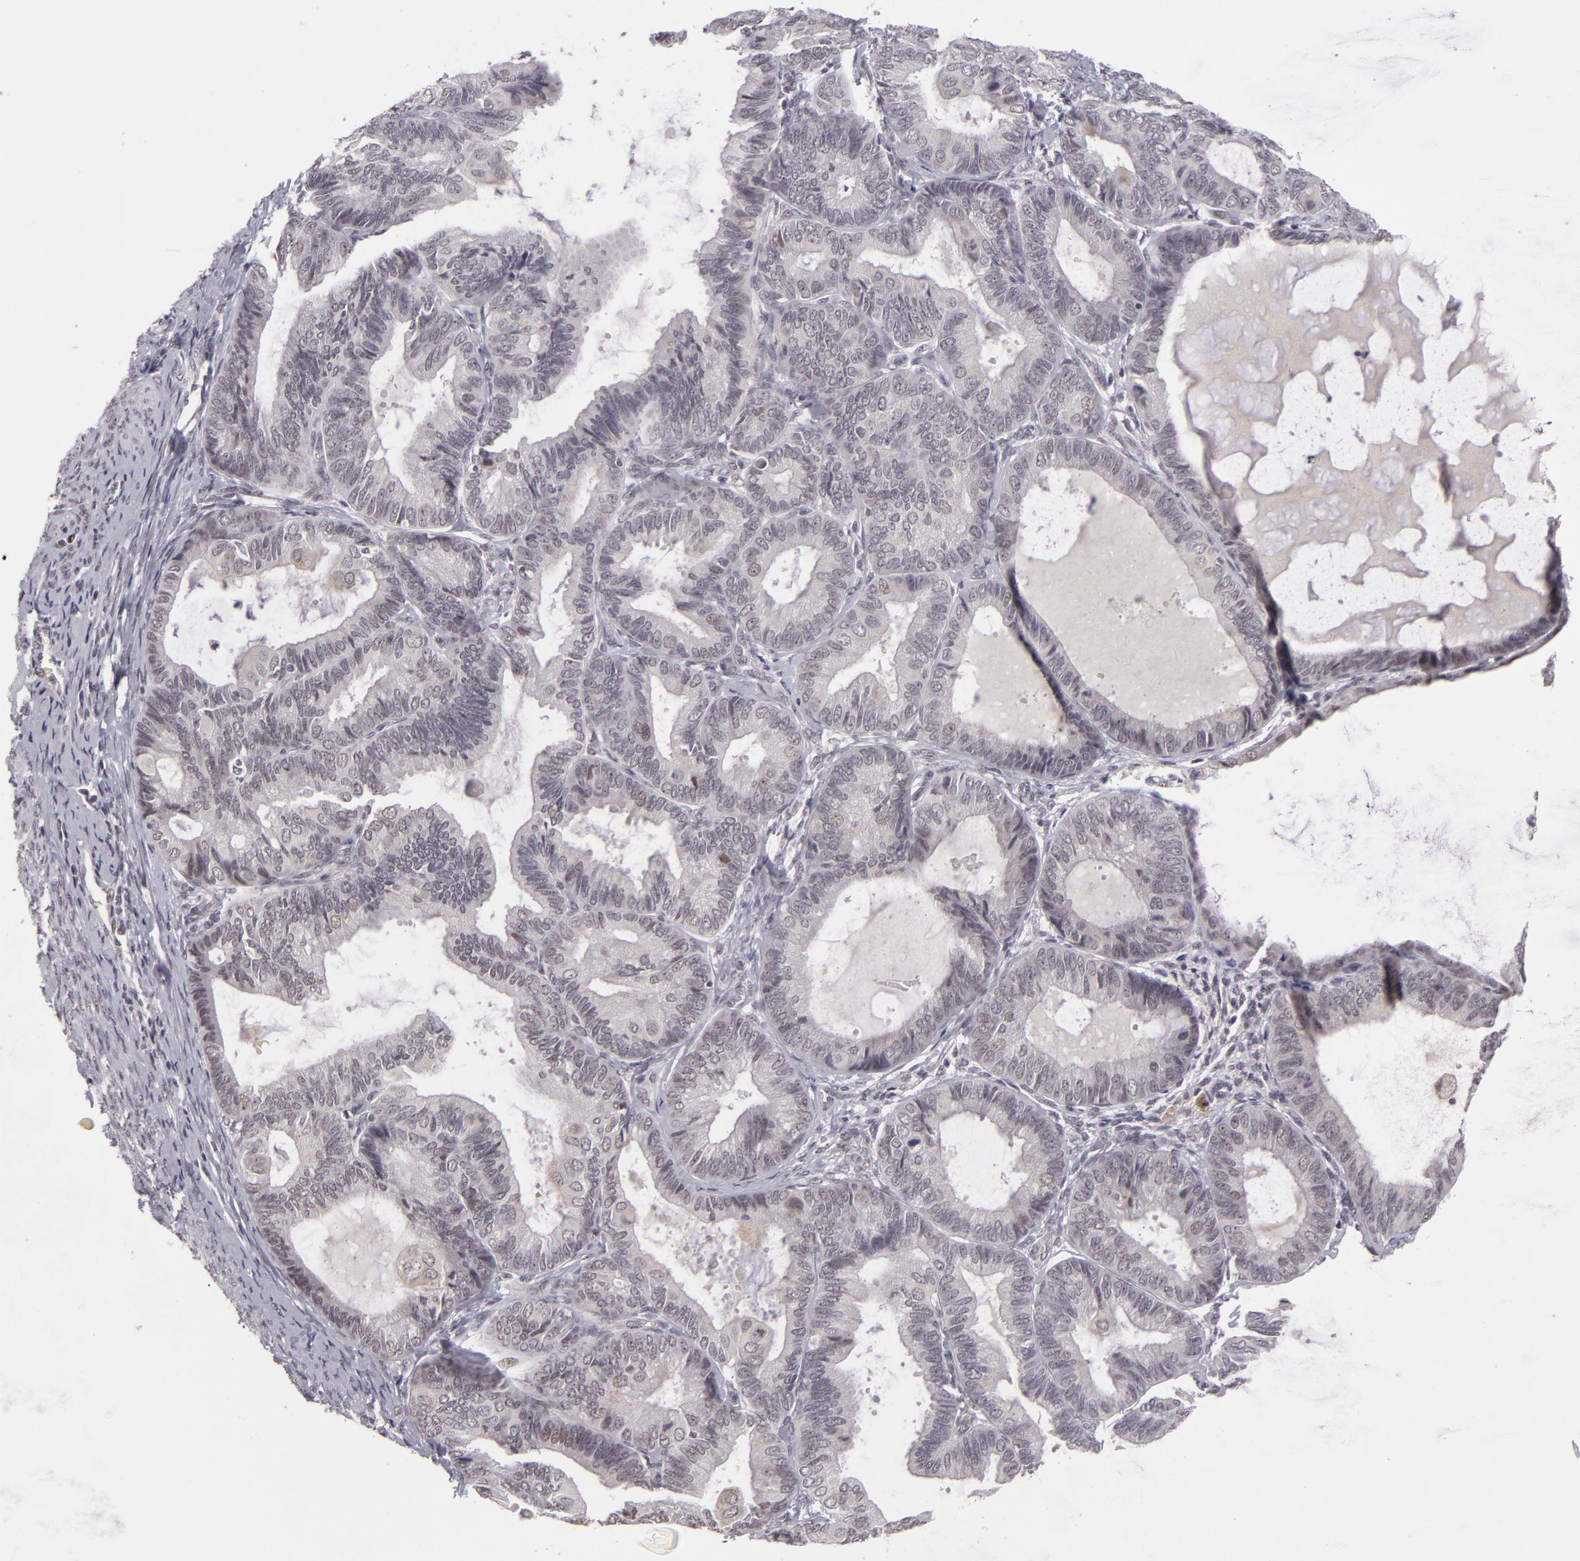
{"staining": {"intensity": "negative", "quantity": "none", "location": "none"}, "tissue": "endometrial cancer", "cell_type": "Tumor cells", "image_type": "cancer", "snomed": [{"axis": "morphology", "description": "Adenocarcinoma, NOS"}, {"axis": "topography", "description": "Endometrium"}], "caption": "This photomicrograph is of endometrial adenocarcinoma stained with immunohistochemistry to label a protein in brown with the nuclei are counter-stained blue. There is no expression in tumor cells.", "gene": "RRP7A", "patient": {"sex": "female", "age": 63}}